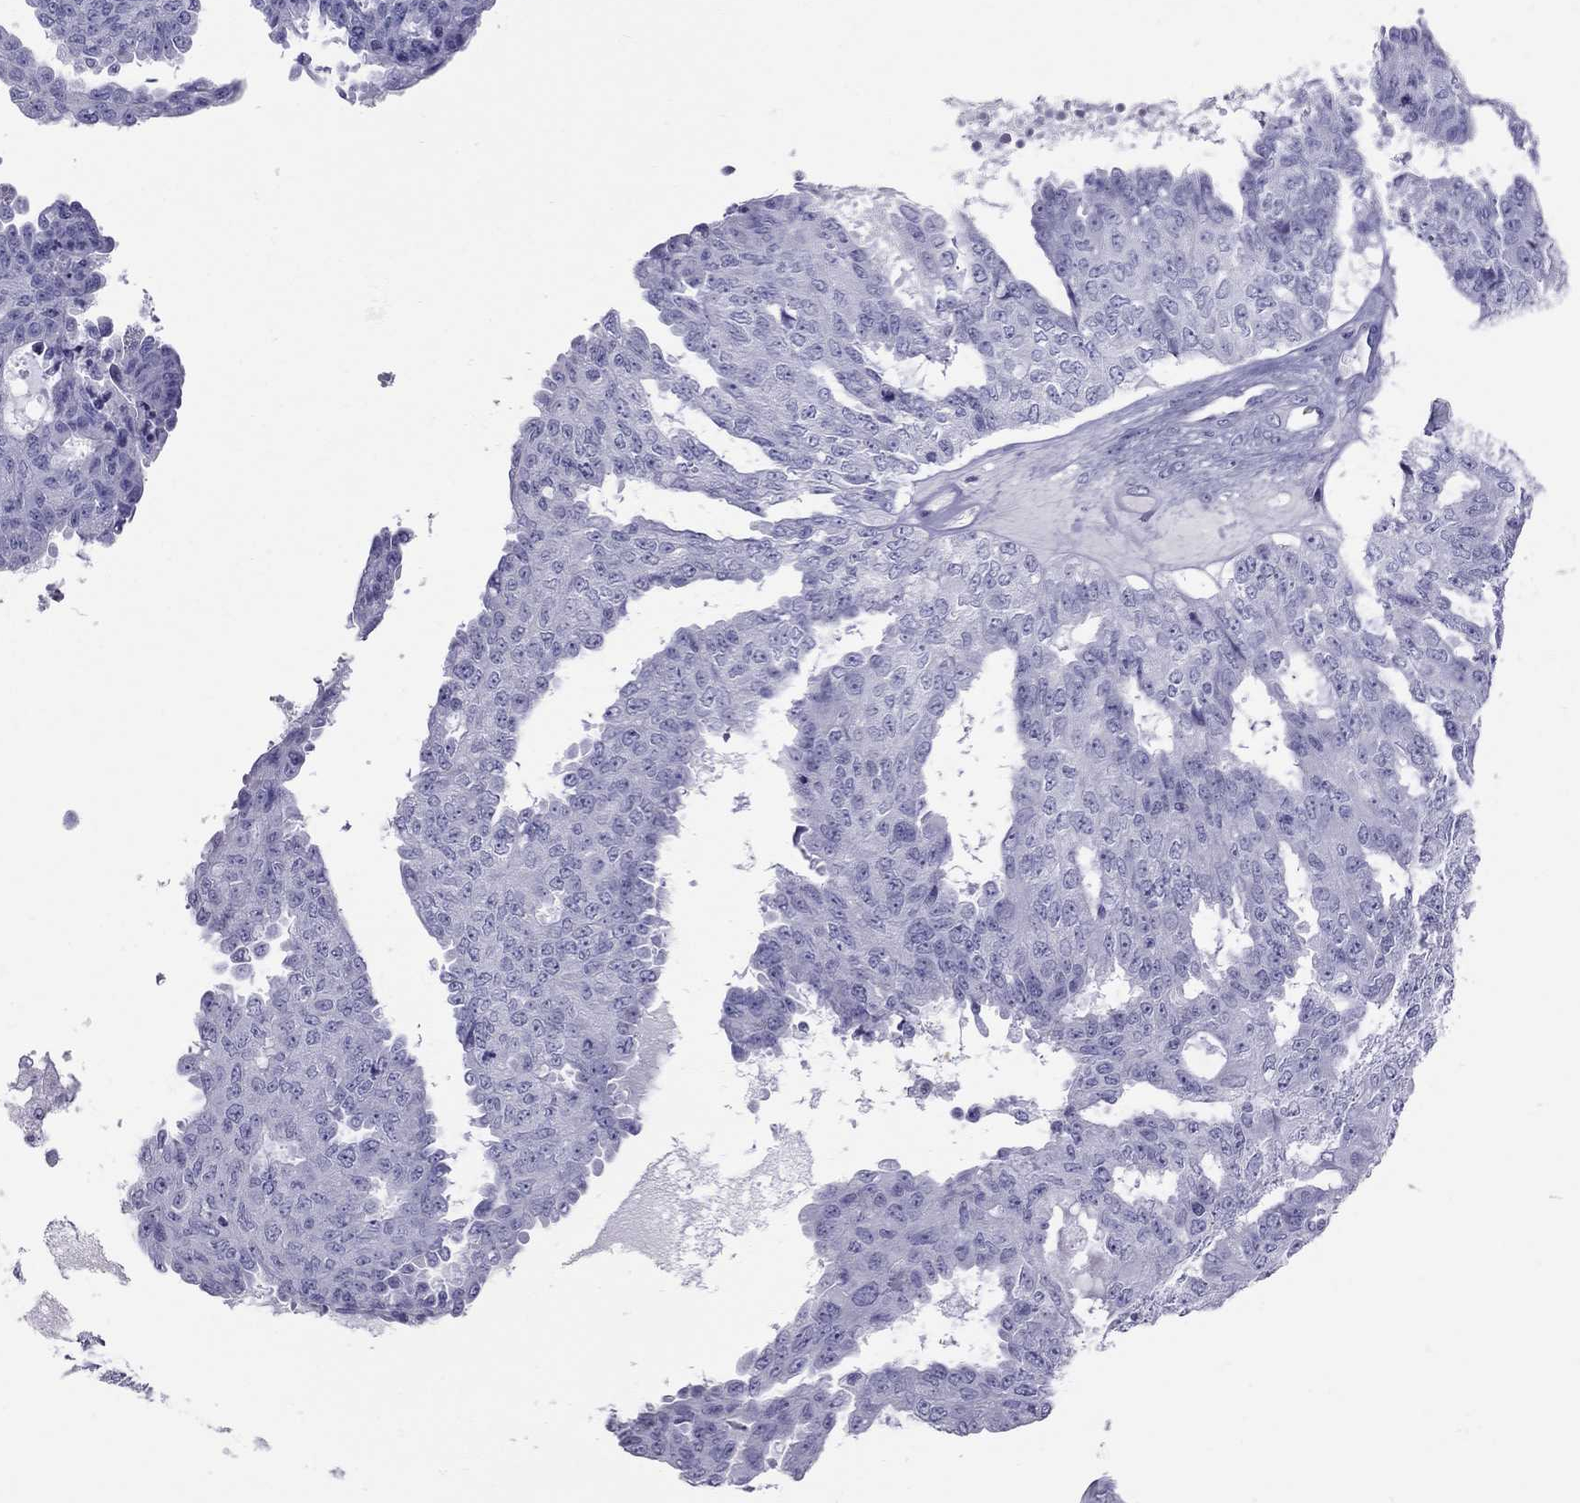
{"staining": {"intensity": "negative", "quantity": "none", "location": "none"}, "tissue": "ovarian cancer", "cell_type": "Tumor cells", "image_type": "cancer", "snomed": [{"axis": "morphology", "description": "Cystadenocarcinoma, serous, NOS"}, {"axis": "topography", "description": "Ovary"}], "caption": "IHC of human ovarian serous cystadenocarcinoma exhibits no staining in tumor cells.", "gene": "STAG3", "patient": {"sex": "female", "age": 71}}